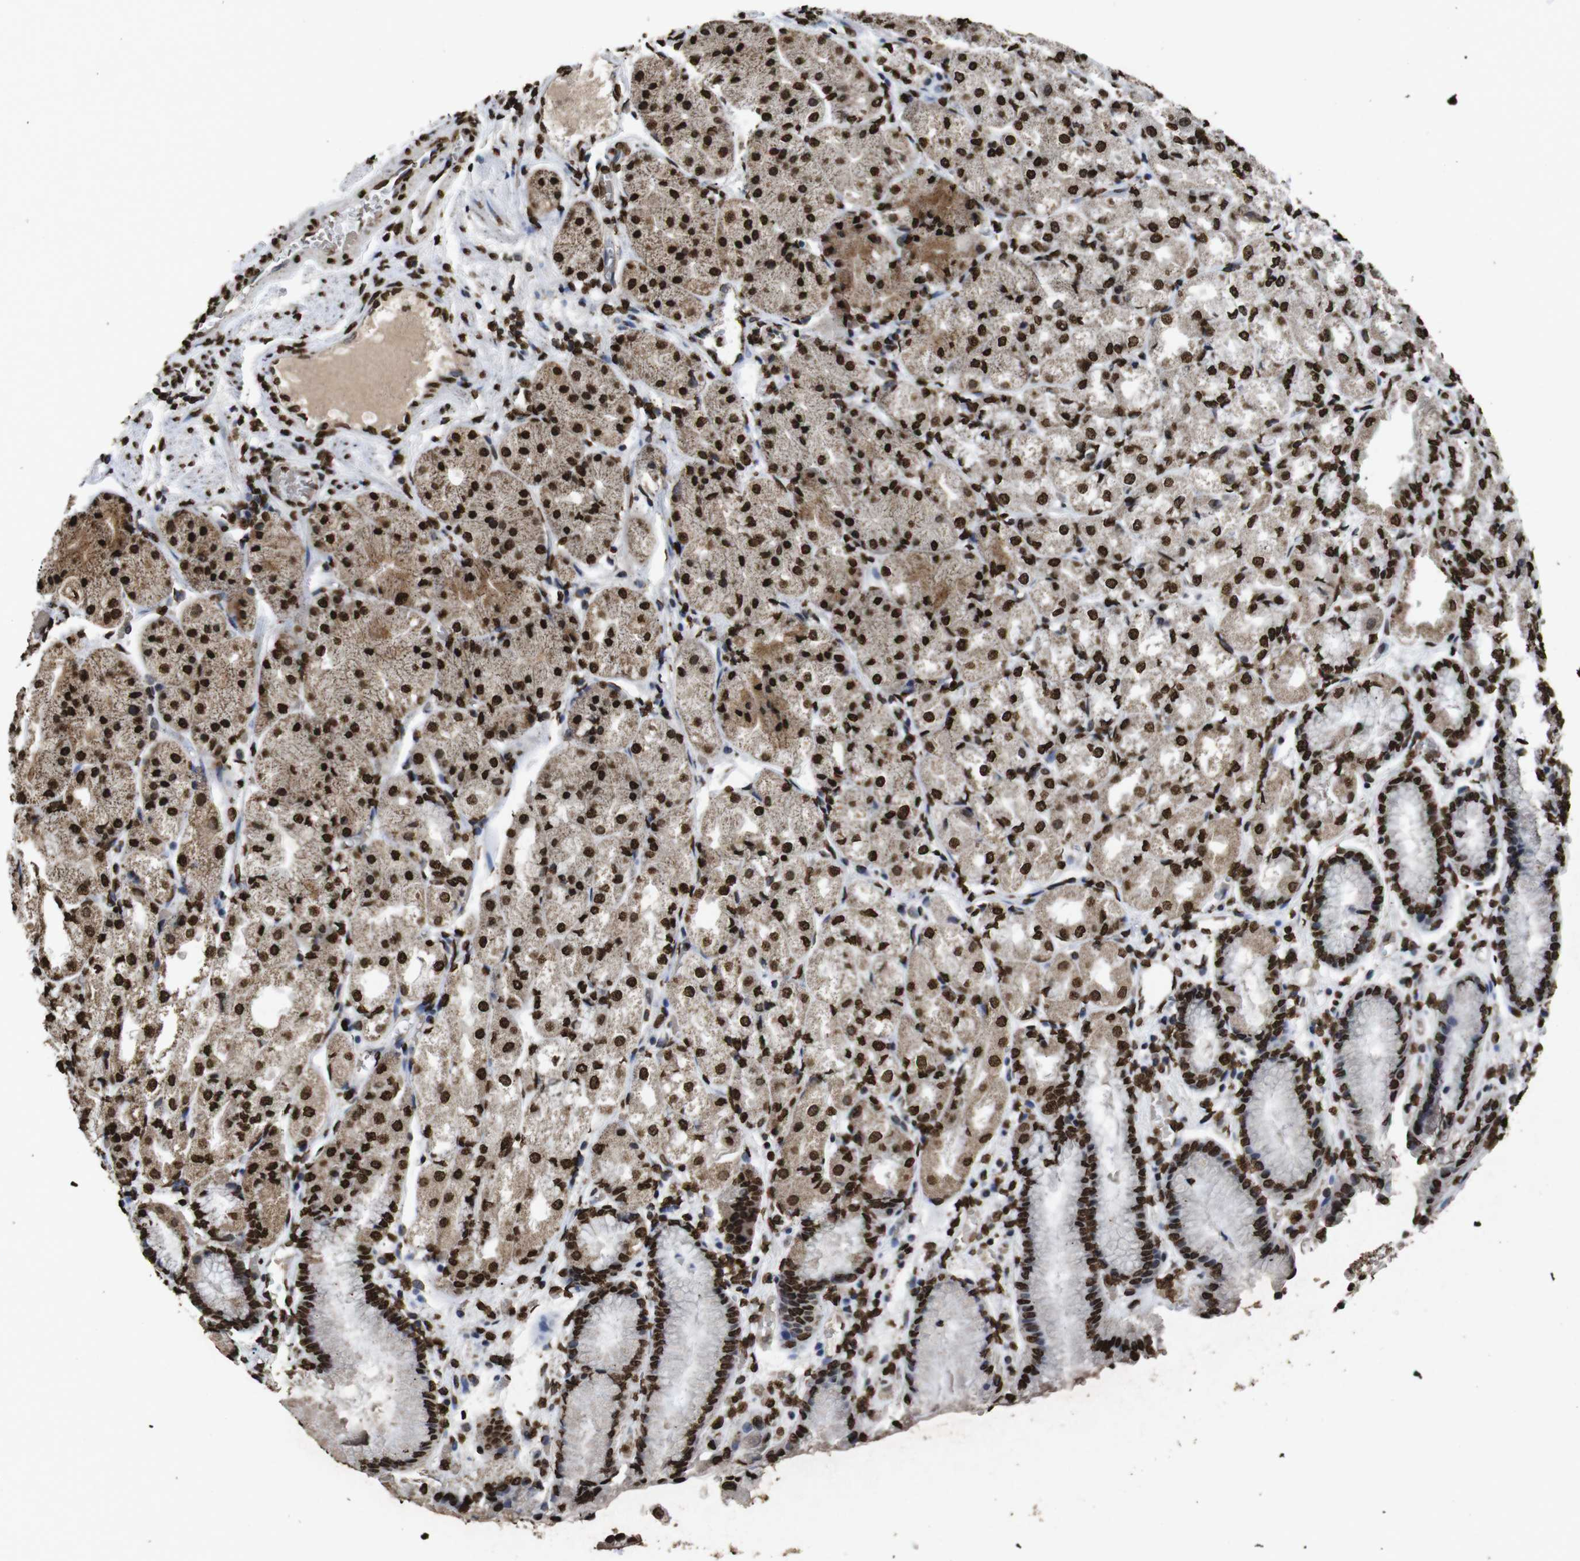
{"staining": {"intensity": "strong", "quantity": ">75%", "location": "cytoplasmic/membranous,nuclear"}, "tissue": "stomach", "cell_type": "Glandular cells", "image_type": "normal", "snomed": [{"axis": "morphology", "description": "Normal tissue, NOS"}, {"axis": "topography", "description": "Stomach, upper"}], "caption": "An image showing strong cytoplasmic/membranous,nuclear expression in approximately >75% of glandular cells in benign stomach, as visualized by brown immunohistochemical staining.", "gene": "MDM2", "patient": {"sex": "male", "age": 72}}